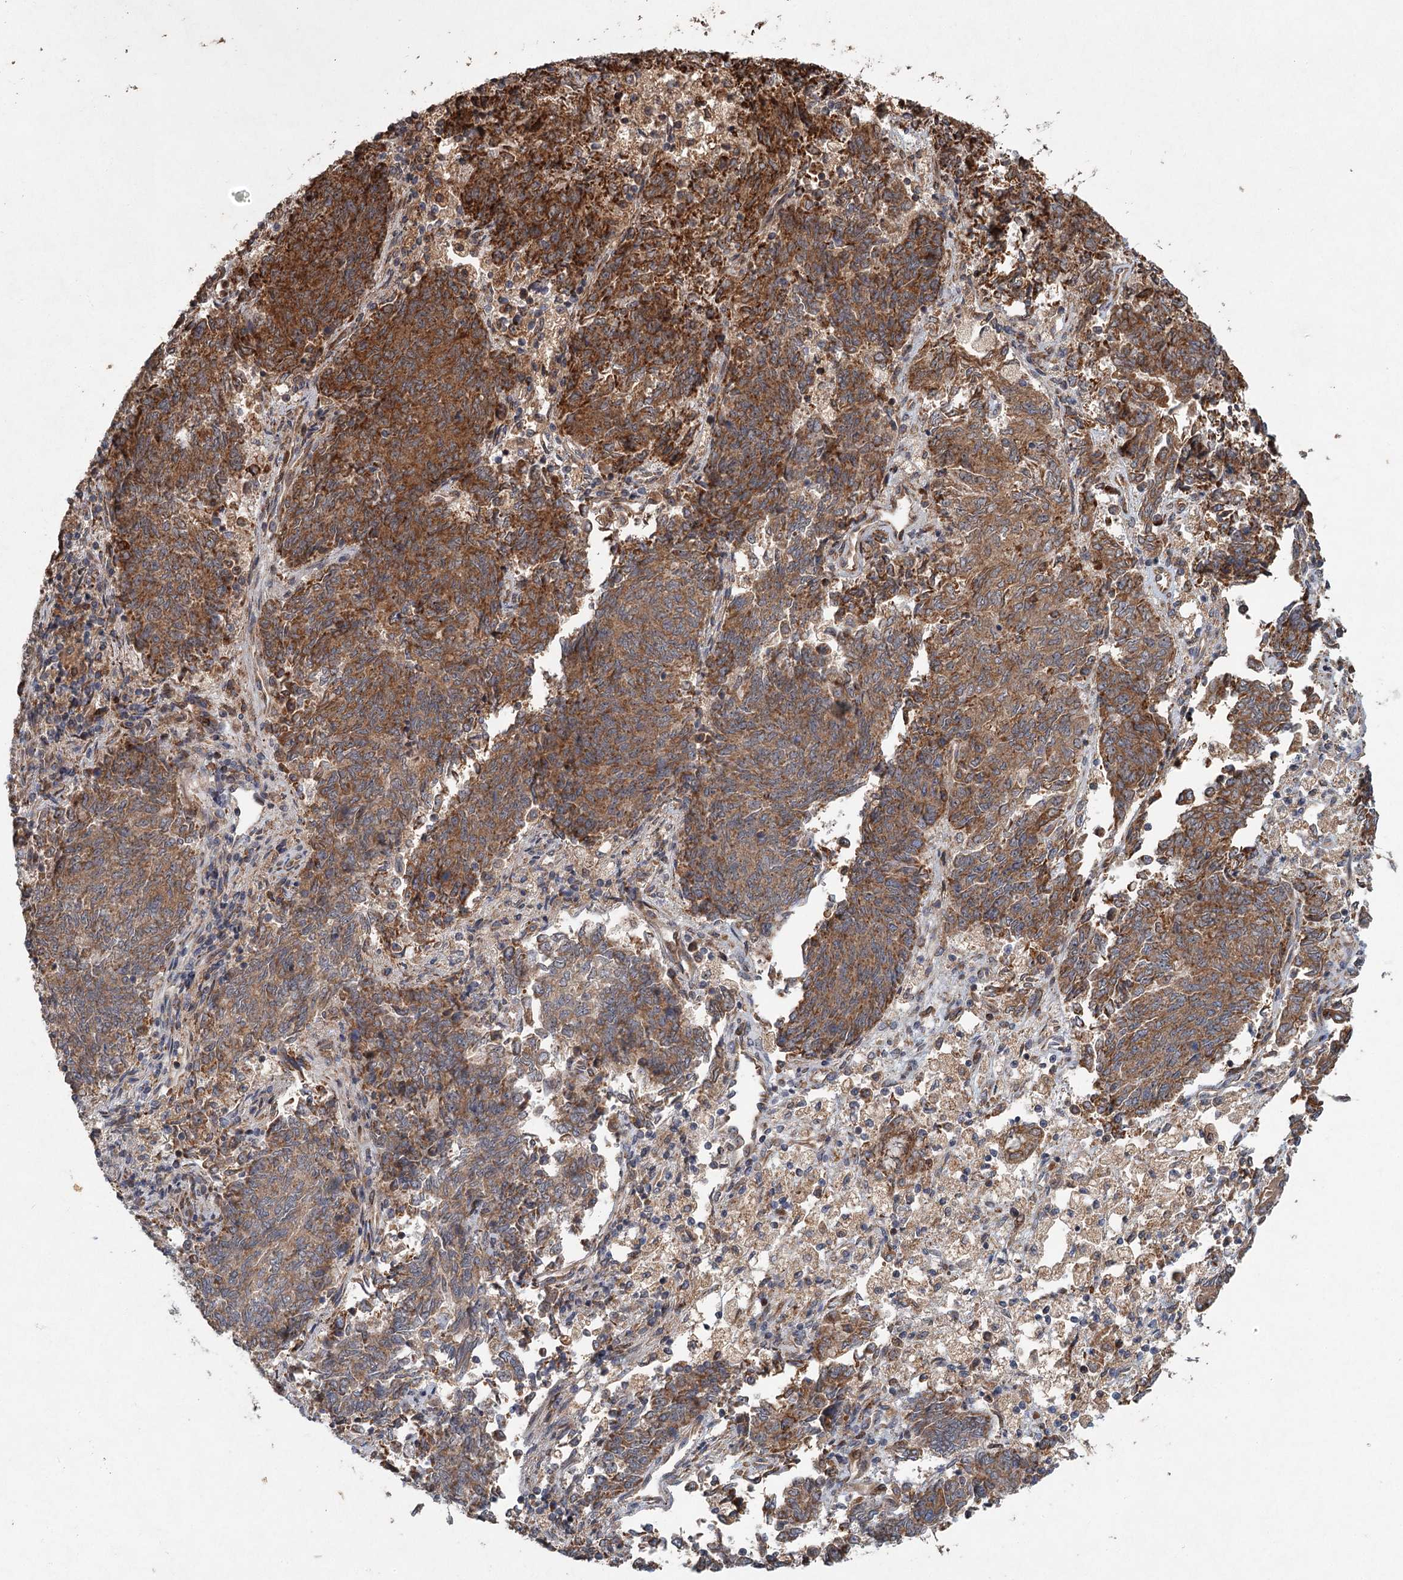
{"staining": {"intensity": "strong", "quantity": ">75%", "location": "cytoplasmic/membranous"}, "tissue": "endometrial cancer", "cell_type": "Tumor cells", "image_type": "cancer", "snomed": [{"axis": "morphology", "description": "Adenocarcinoma, NOS"}, {"axis": "topography", "description": "Endometrium"}], "caption": "Endometrial adenocarcinoma stained with immunohistochemistry (IHC) demonstrates strong cytoplasmic/membranous staining in about >75% of tumor cells.", "gene": "SRPX2", "patient": {"sex": "female", "age": 80}}